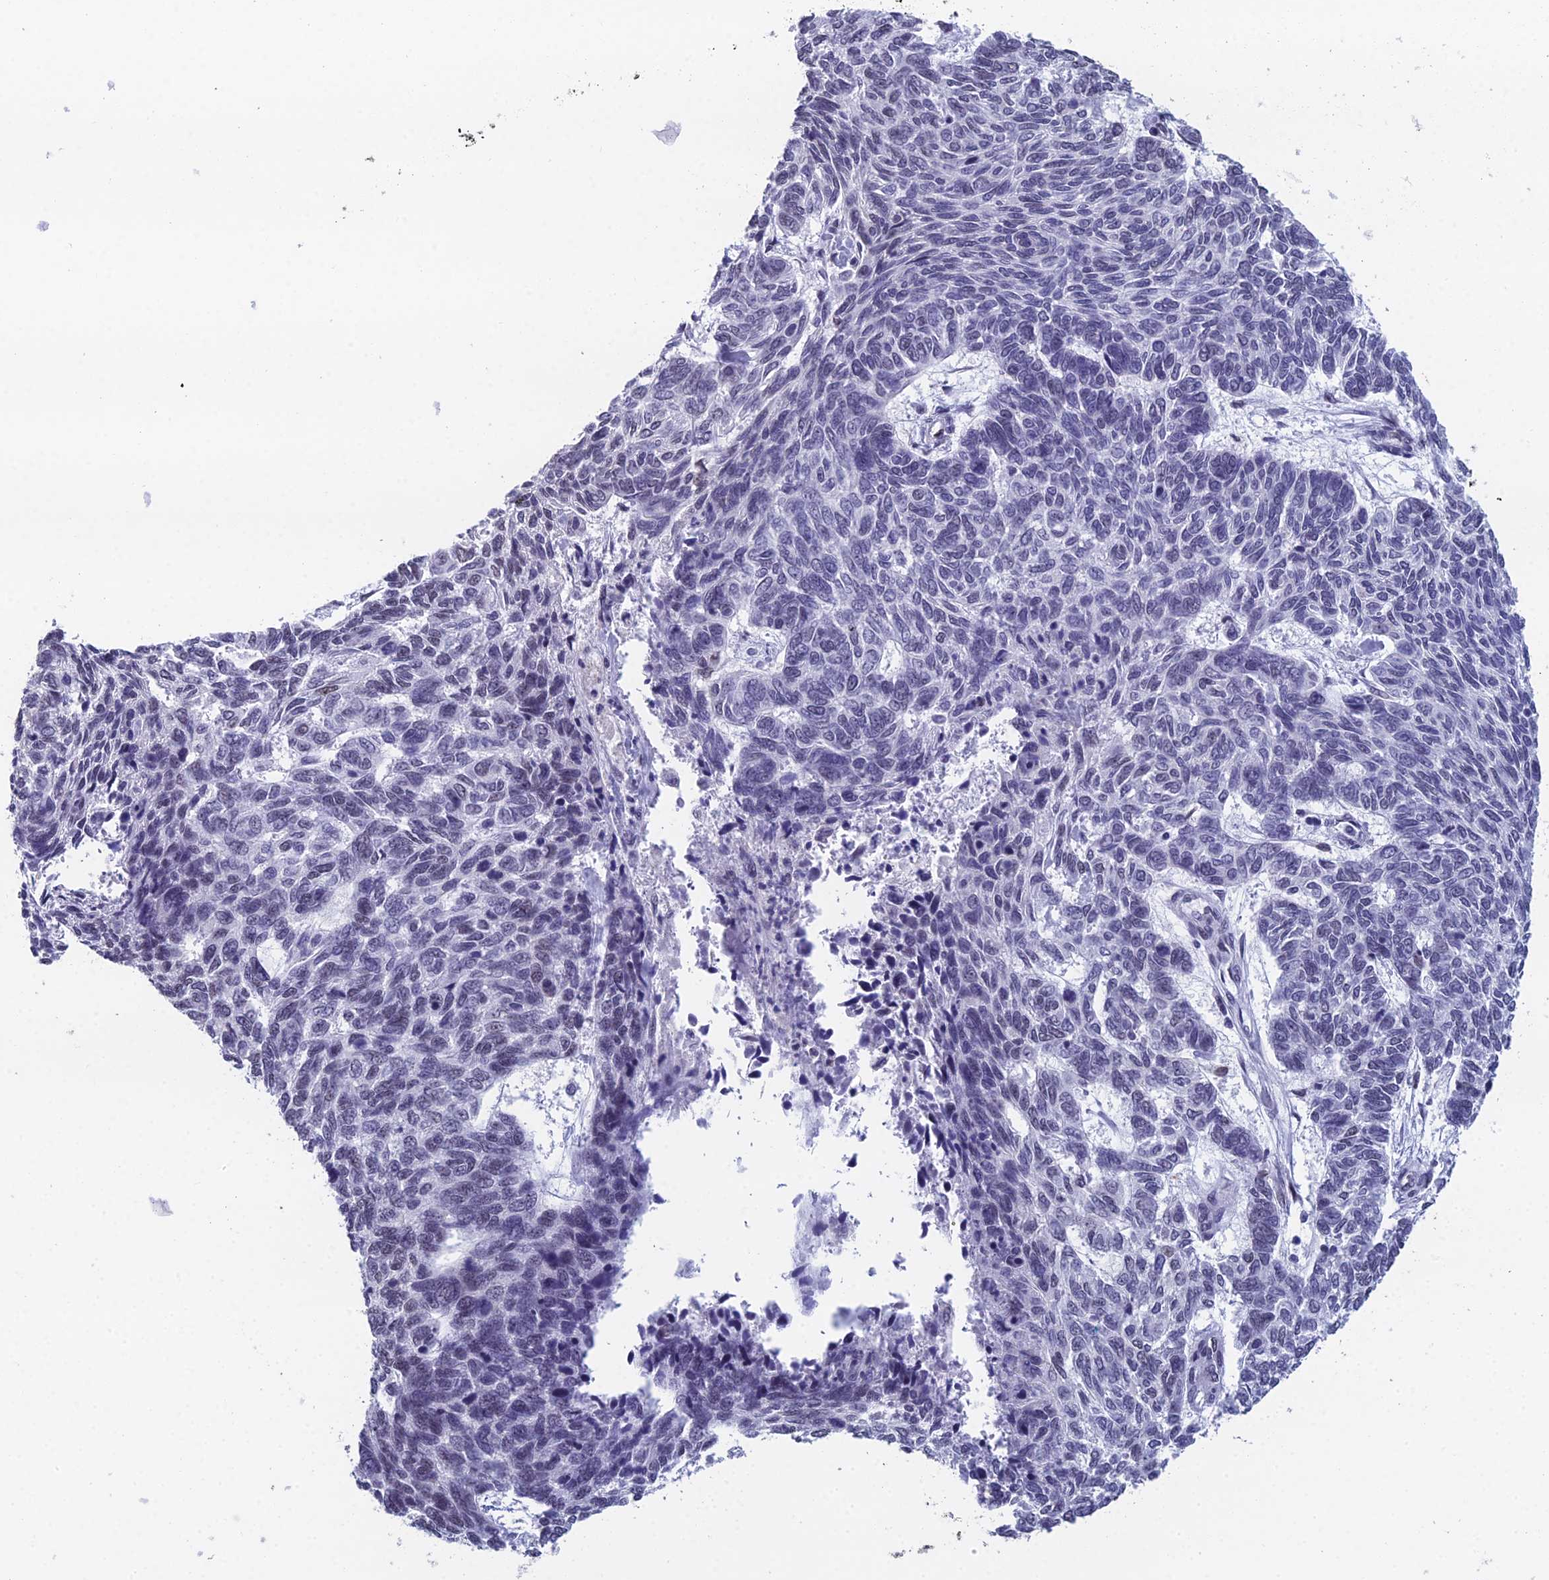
{"staining": {"intensity": "negative", "quantity": "none", "location": "none"}, "tissue": "skin cancer", "cell_type": "Tumor cells", "image_type": "cancer", "snomed": [{"axis": "morphology", "description": "Basal cell carcinoma"}, {"axis": "topography", "description": "Skin"}], "caption": "Photomicrograph shows no protein expression in tumor cells of basal cell carcinoma (skin) tissue.", "gene": "CCDC97", "patient": {"sex": "female", "age": 65}}